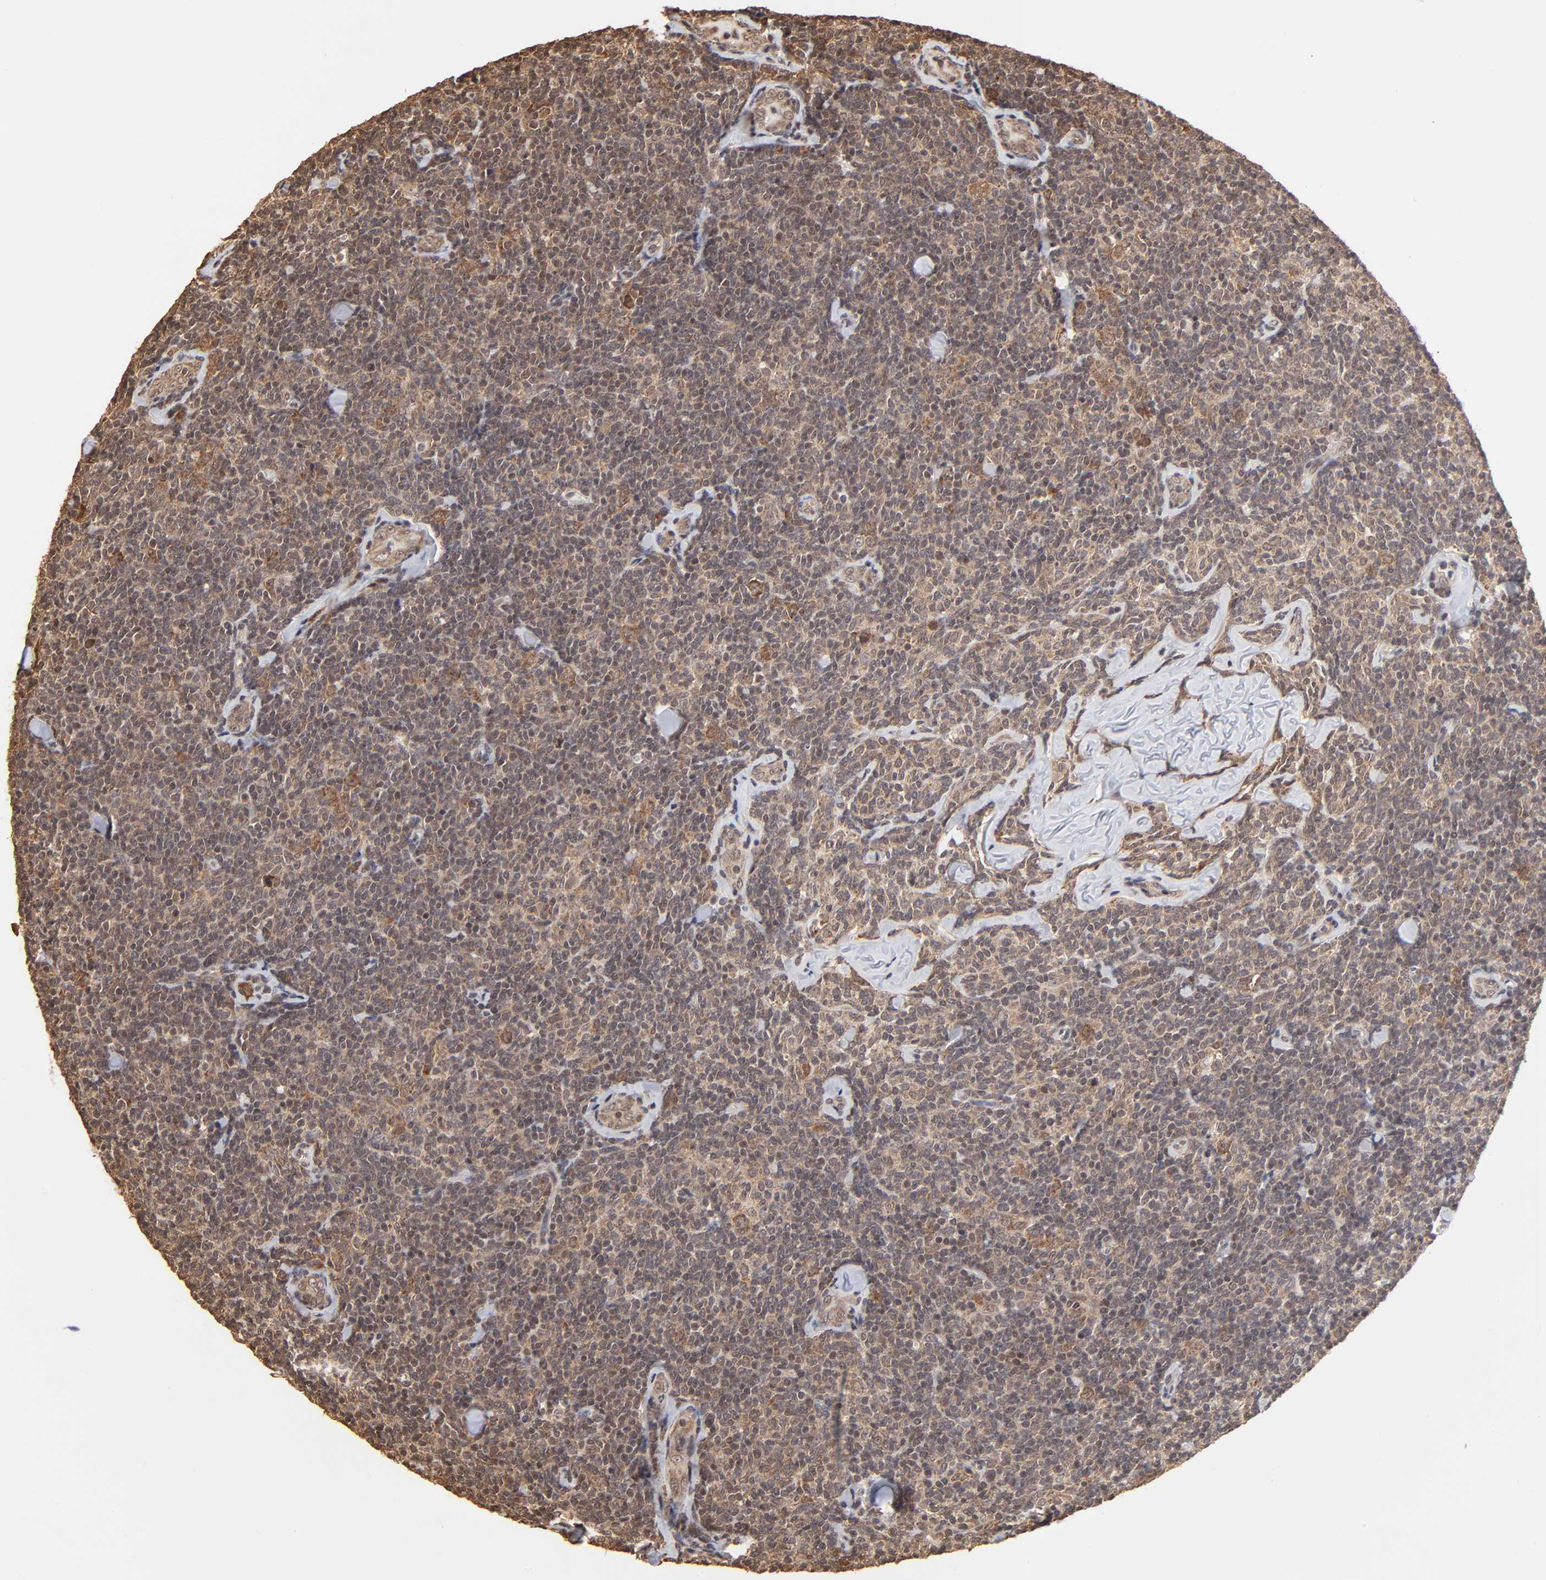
{"staining": {"intensity": "weak", "quantity": "<25%", "location": "nuclear"}, "tissue": "lymphoma", "cell_type": "Tumor cells", "image_type": "cancer", "snomed": [{"axis": "morphology", "description": "Malignant lymphoma, non-Hodgkin's type, Low grade"}, {"axis": "topography", "description": "Lymph node"}], "caption": "Tumor cells show no significant positivity in lymphoma.", "gene": "BRPF1", "patient": {"sex": "female", "age": 56}}